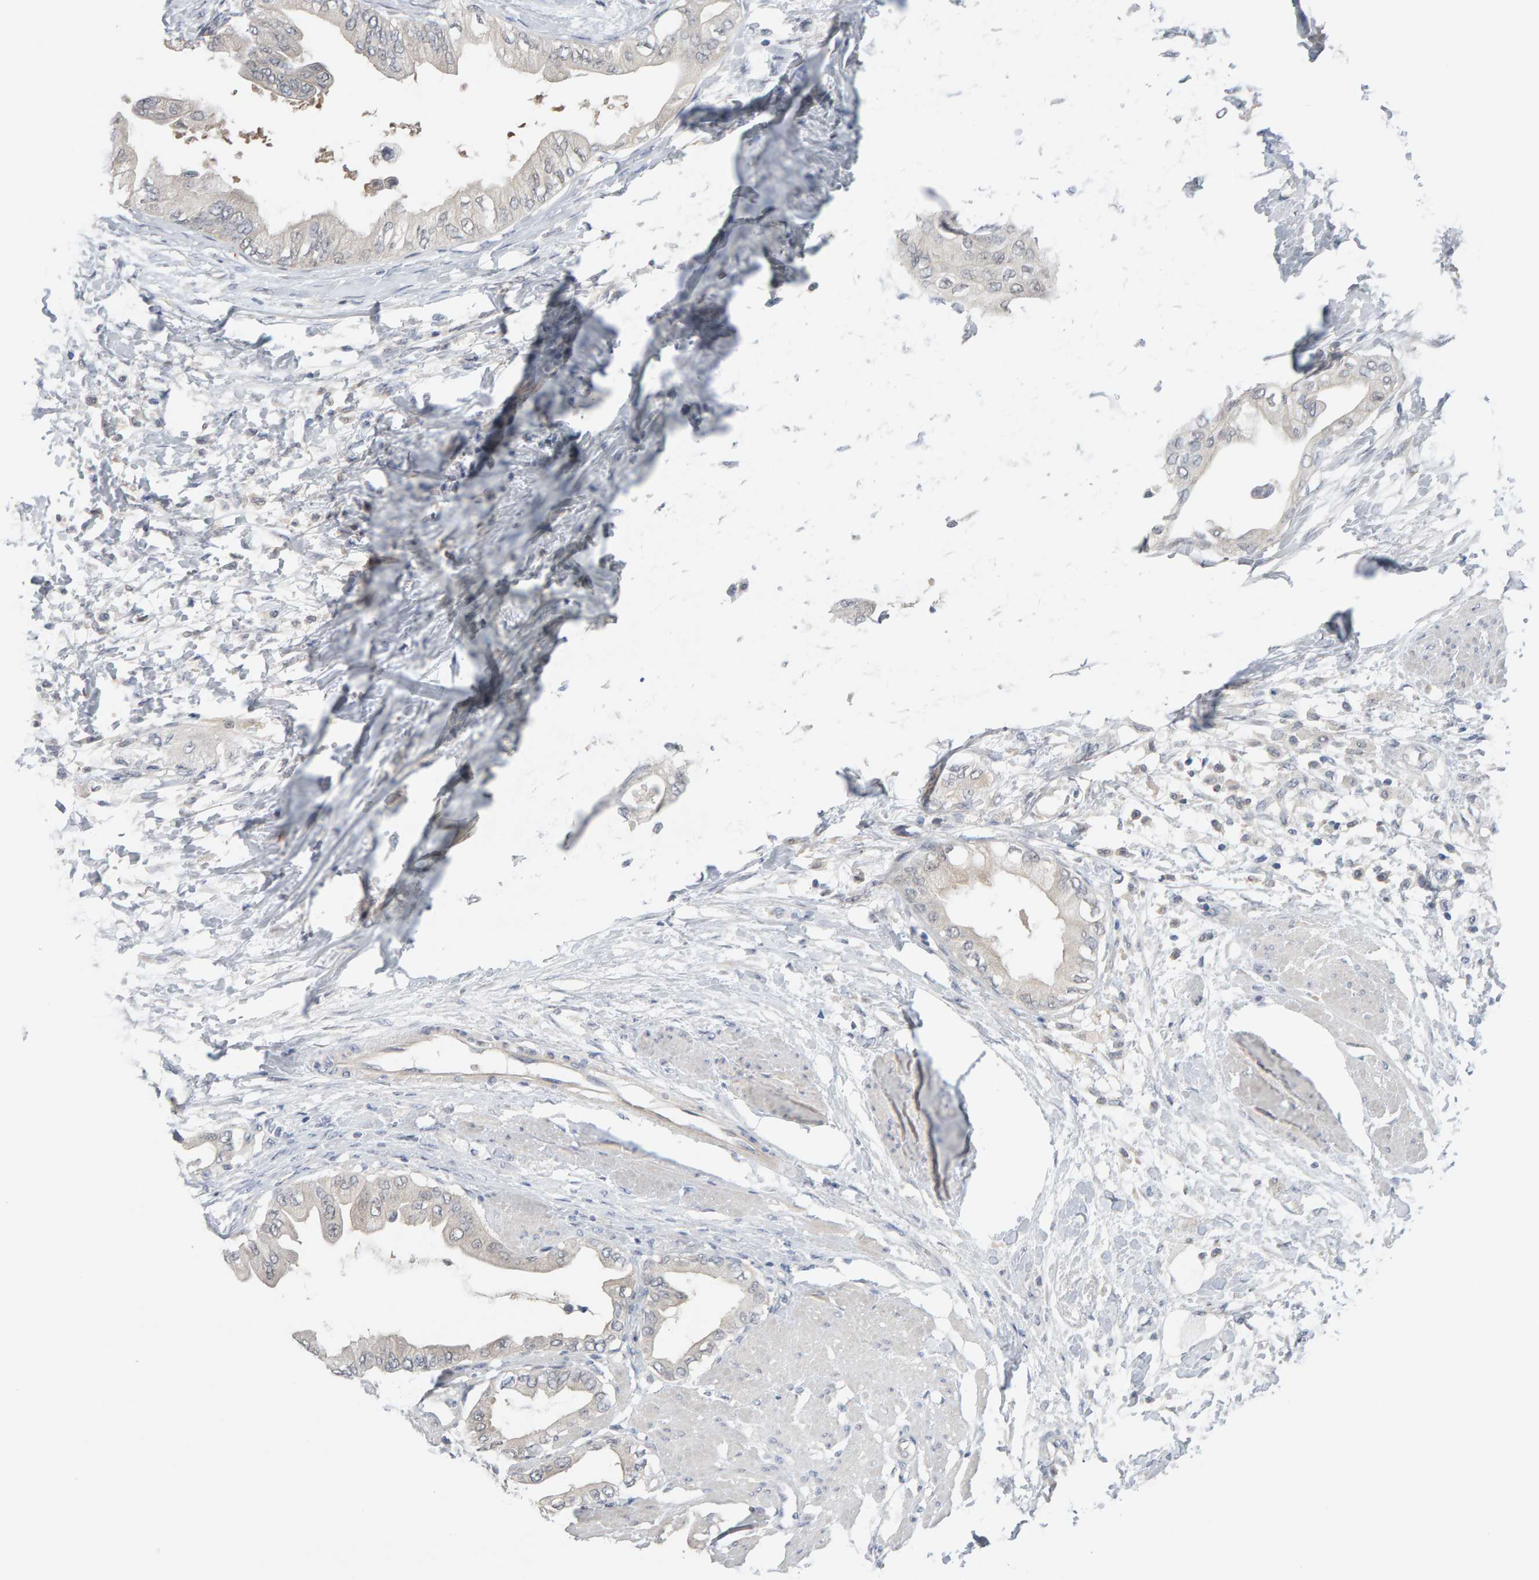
{"staining": {"intensity": "negative", "quantity": "none", "location": "none"}, "tissue": "pancreatic cancer", "cell_type": "Tumor cells", "image_type": "cancer", "snomed": [{"axis": "morphology", "description": "Normal tissue, NOS"}, {"axis": "morphology", "description": "Adenocarcinoma, NOS"}, {"axis": "topography", "description": "Pancreas"}, {"axis": "topography", "description": "Duodenum"}], "caption": "Immunohistochemistry (IHC) photomicrograph of human adenocarcinoma (pancreatic) stained for a protein (brown), which shows no positivity in tumor cells. (DAB (3,3'-diaminobenzidine) immunohistochemistry, high magnification).", "gene": "GFUS", "patient": {"sex": "female", "age": 60}}